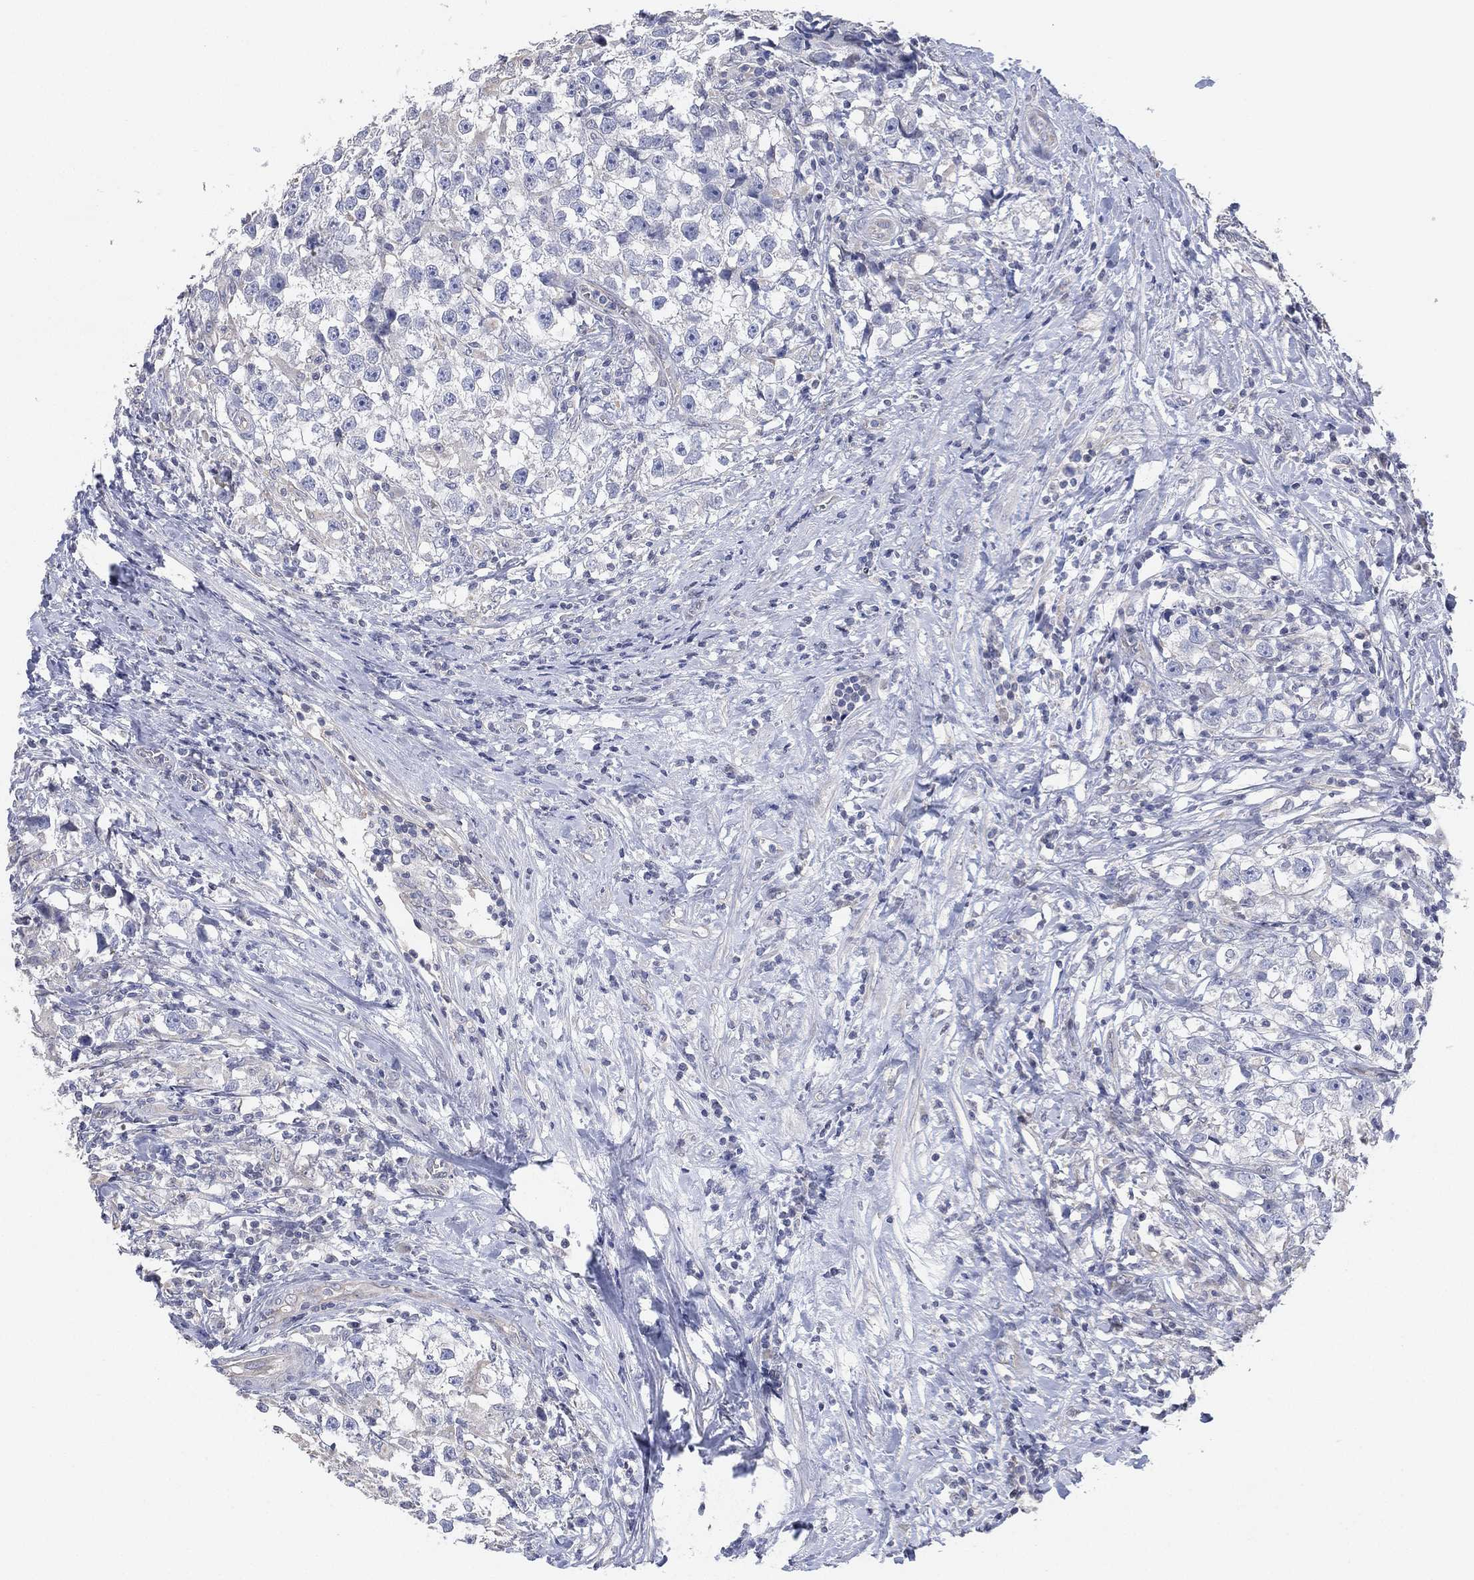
{"staining": {"intensity": "negative", "quantity": "none", "location": "none"}, "tissue": "testis cancer", "cell_type": "Tumor cells", "image_type": "cancer", "snomed": [{"axis": "morphology", "description": "Seminoma, NOS"}, {"axis": "topography", "description": "Testis"}], "caption": "Micrograph shows no significant protein staining in tumor cells of testis cancer (seminoma).", "gene": "CFTR", "patient": {"sex": "male", "age": 46}}